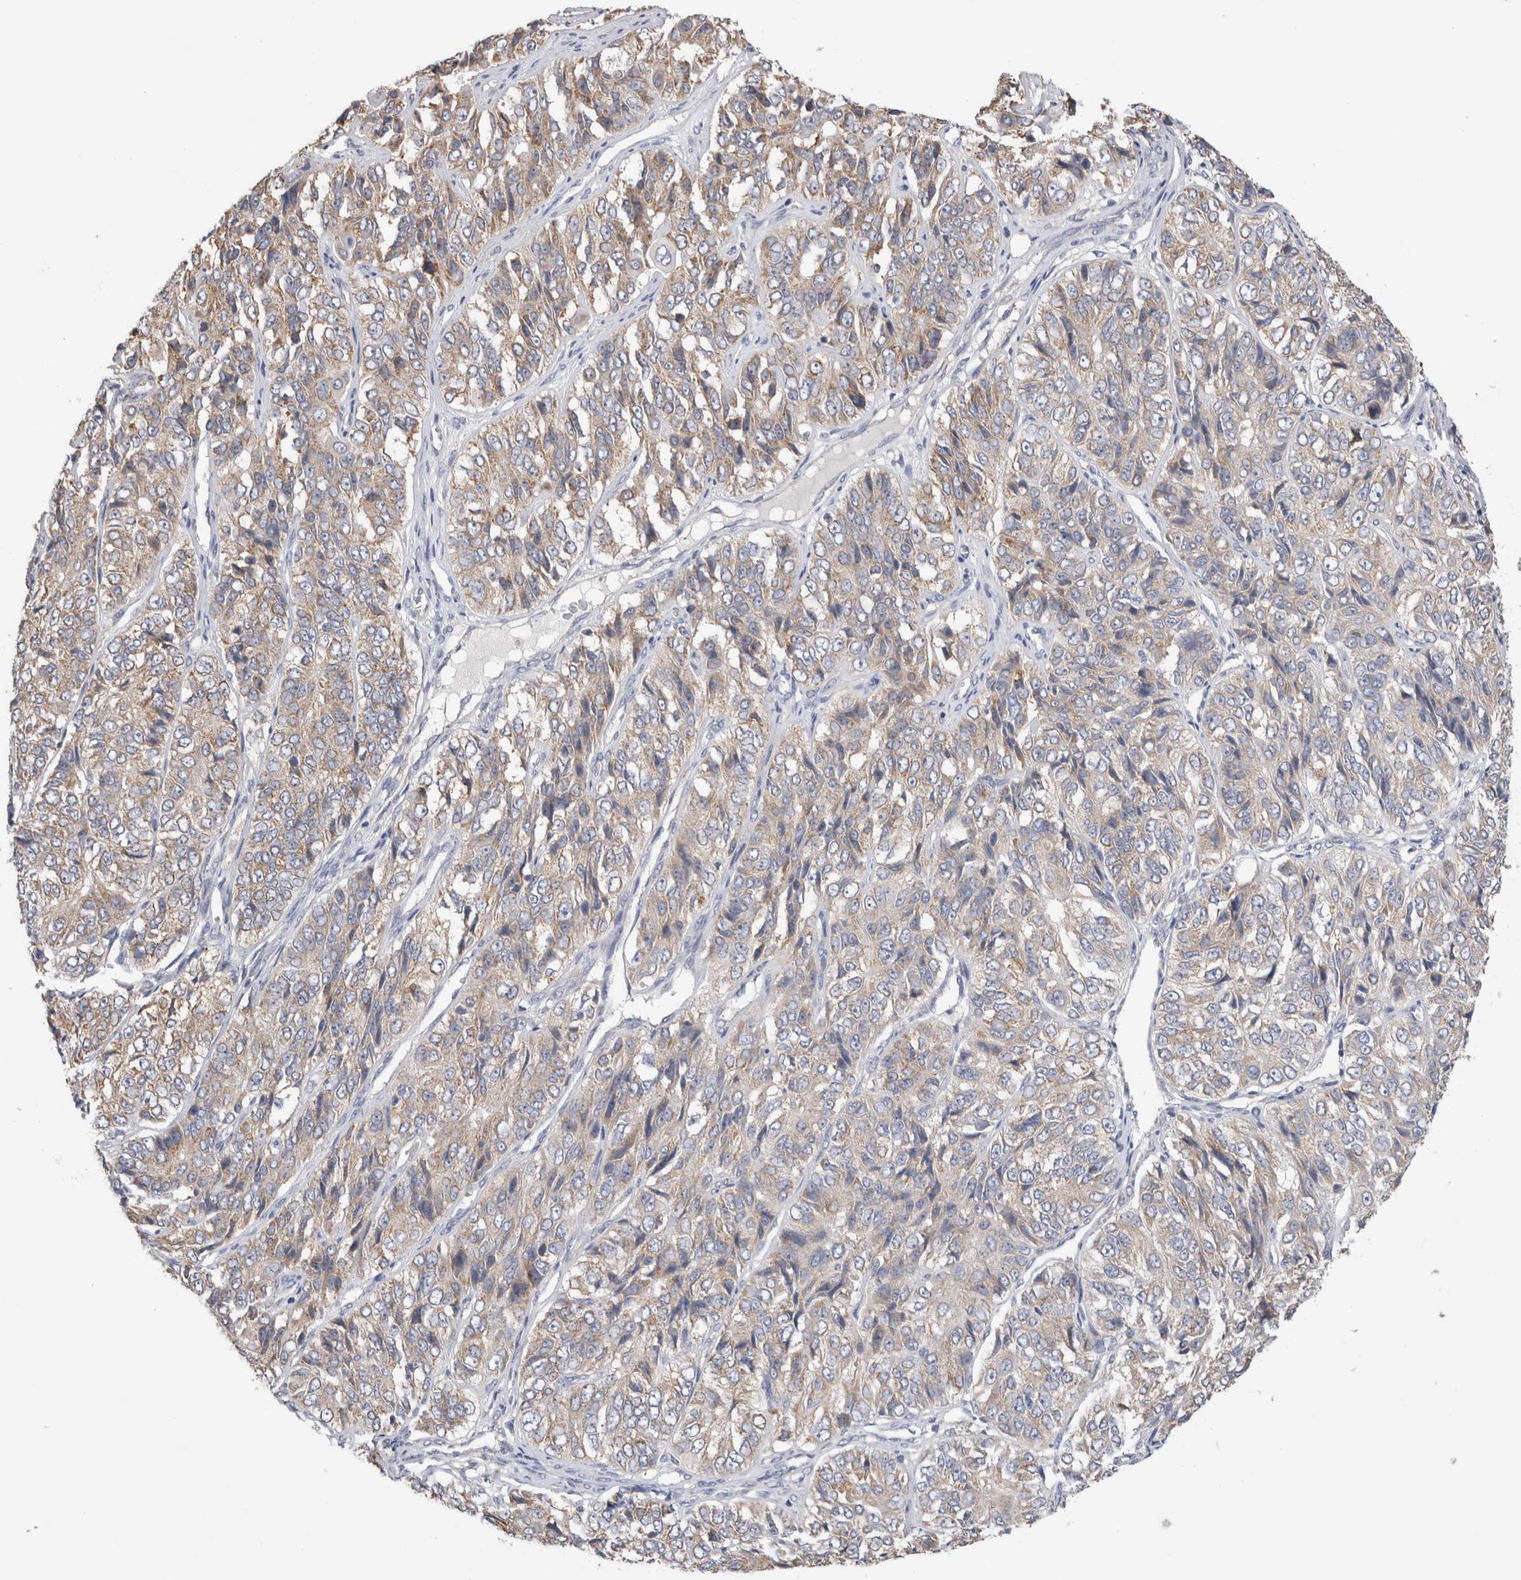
{"staining": {"intensity": "weak", "quantity": ">75%", "location": "cytoplasmic/membranous"}, "tissue": "ovarian cancer", "cell_type": "Tumor cells", "image_type": "cancer", "snomed": [{"axis": "morphology", "description": "Carcinoma, endometroid"}, {"axis": "topography", "description": "Ovary"}], "caption": "IHC image of neoplastic tissue: human ovarian cancer stained using immunohistochemistry (IHC) demonstrates low levels of weak protein expression localized specifically in the cytoplasmic/membranous of tumor cells, appearing as a cytoplasmic/membranous brown color.", "gene": "IARS2", "patient": {"sex": "female", "age": 51}}